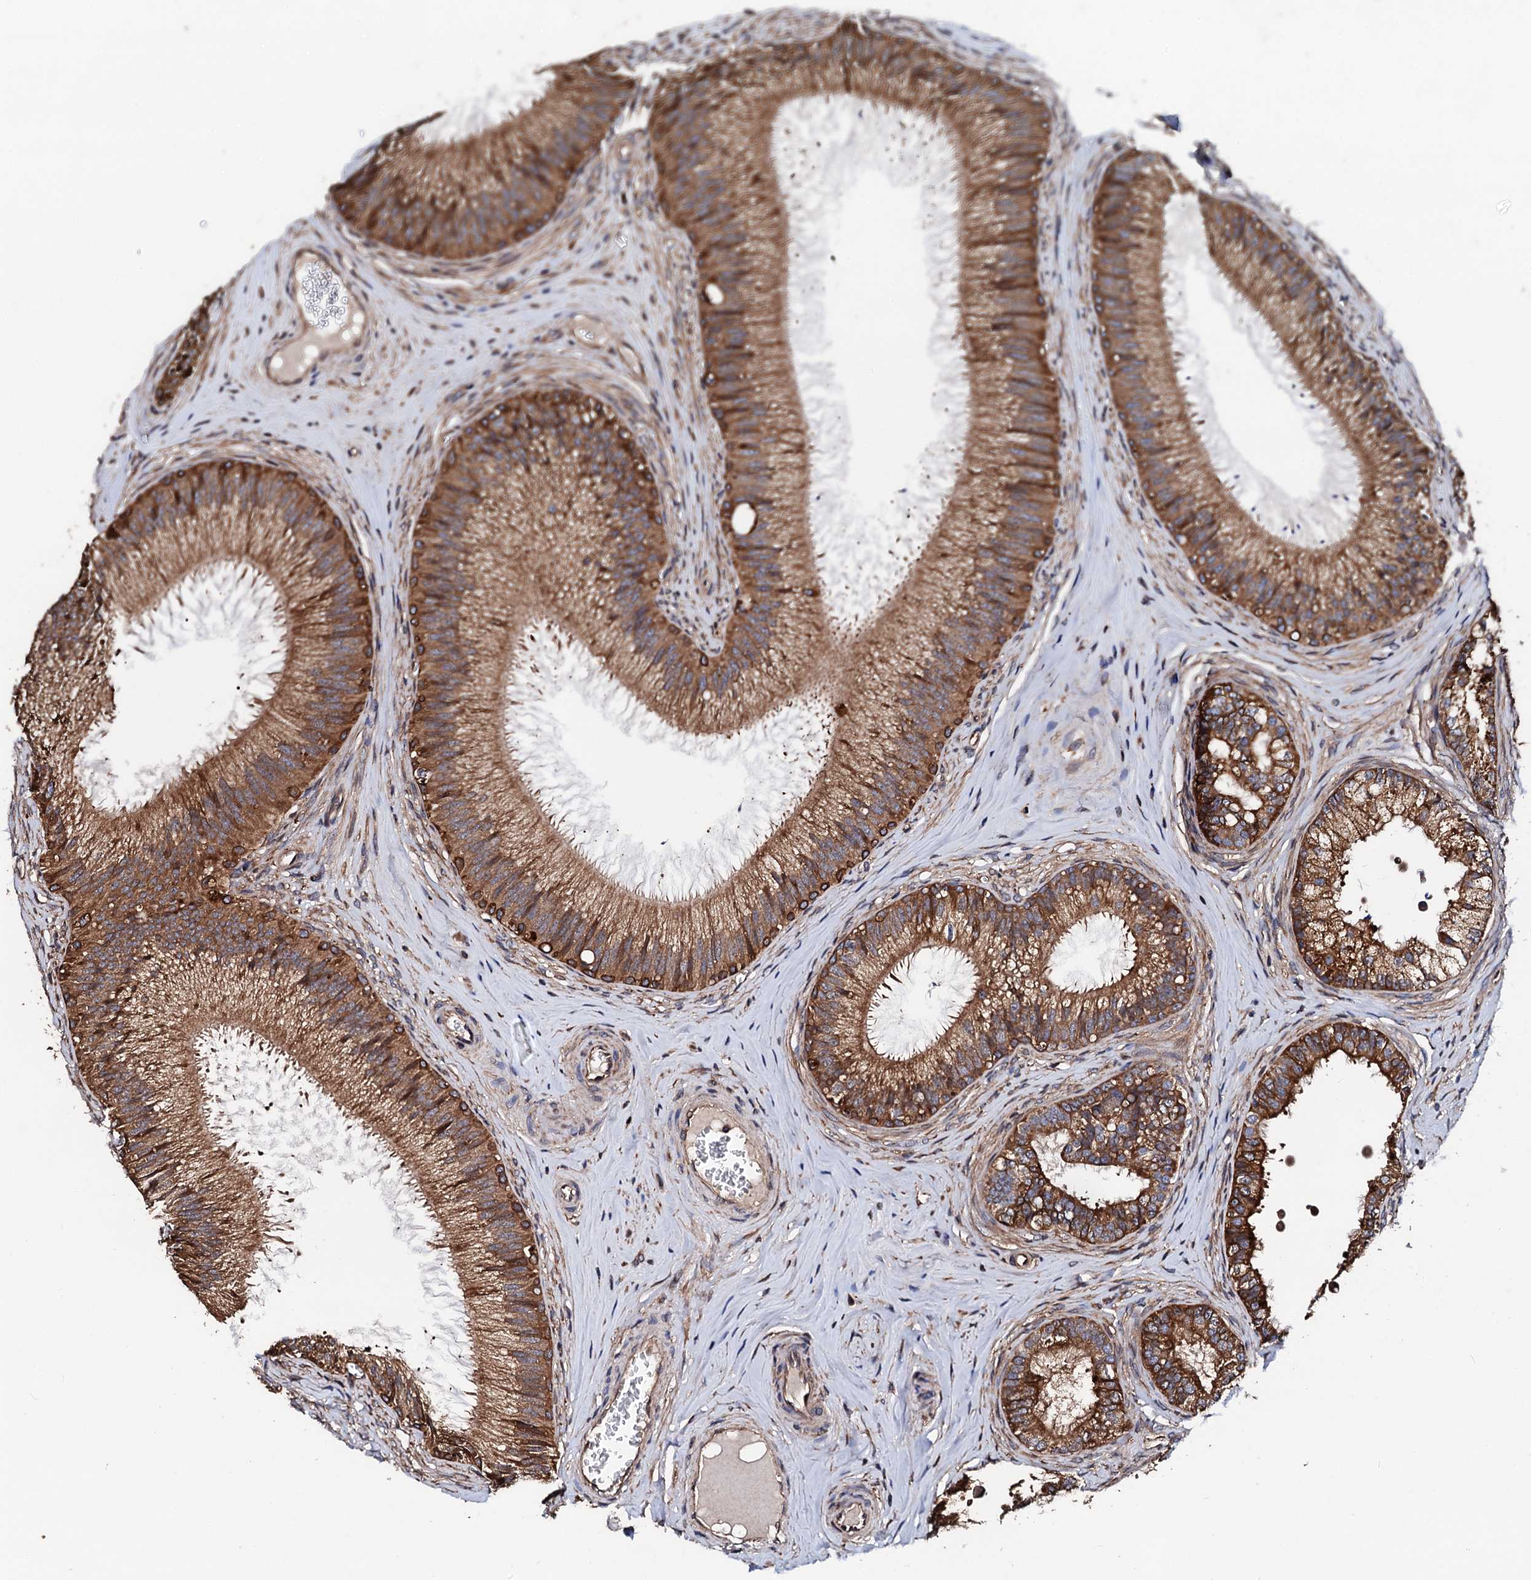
{"staining": {"intensity": "strong", "quantity": ">75%", "location": "cytoplasmic/membranous"}, "tissue": "epididymis", "cell_type": "Glandular cells", "image_type": "normal", "snomed": [{"axis": "morphology", "description": "Normal tissue, NOS"}, {"axis": "topography", "description": "Epididymis"}], "caption": "Benign epididymis was stained to show a protein in brown. There is high levels of strong cytoplasmic/membranous expression in approximately >75% of glandular cells.", "gene": "CKAP5", "patient": {"sex": "male", "age": 46}}